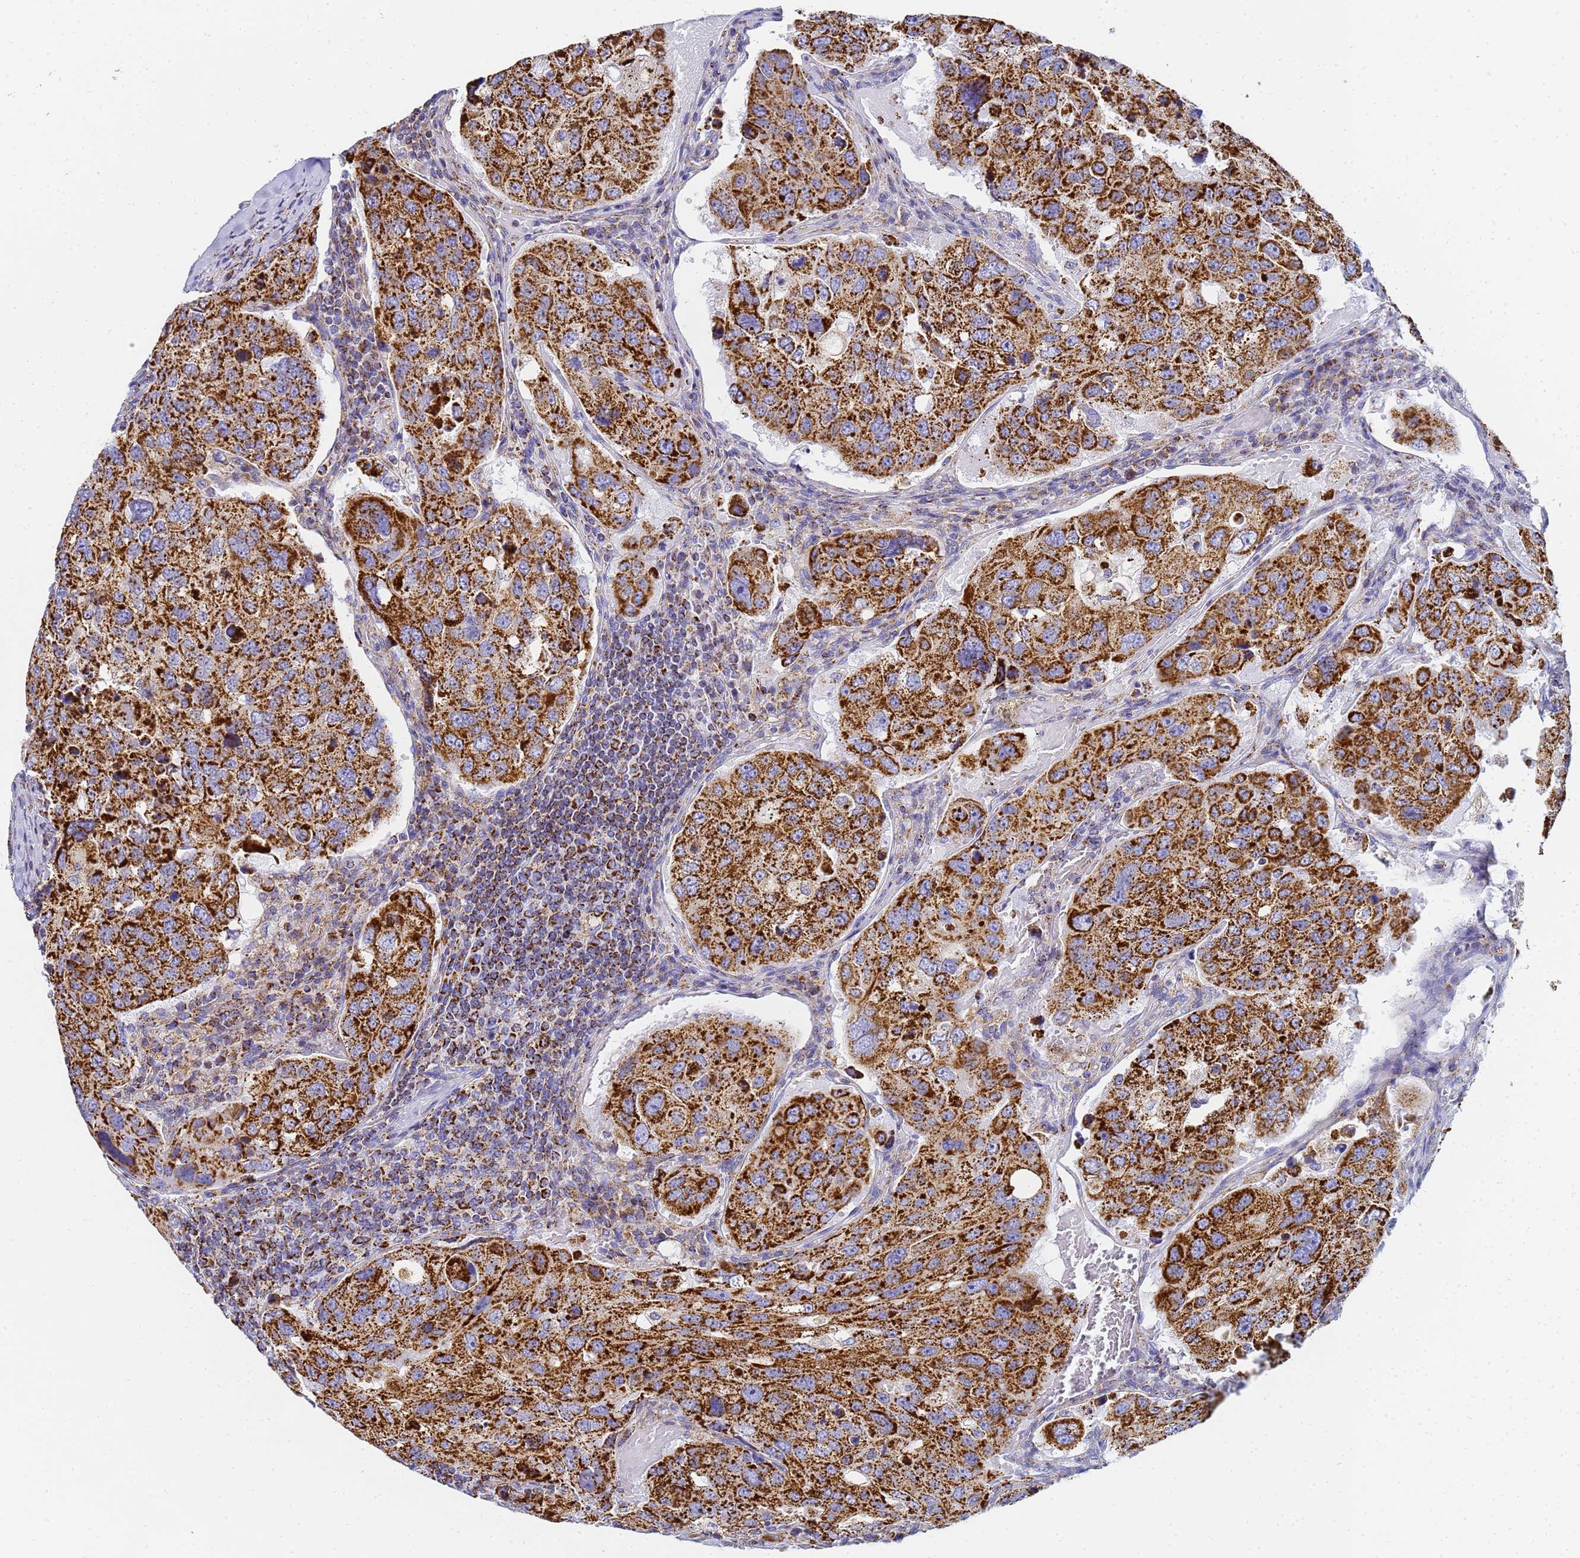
{"staining": {"intensity": "strong", "quantity": ">75%", "location": "cytoplasmic/membranous"}, "tissue": "urothelial cancer", "cell_type": "Tumor cells", "image_type": "cancer", "snomed": [{"axis": "morphology", "description": "Urothelial carcinoma, High grade"}, {"axis": "topography", "description": "Lymph node"}, {"axis": "topography", "description": "Urinary bladder"}], "caption": "Immunohistochemistry (IHC) of human urothelial cancer exhibits high levels of strong cytoplasmic/membranous positivity in approximately >75% of tumor cells.", "gene": "CNIH4", "patient": {"sex": "male", "age": 51}}